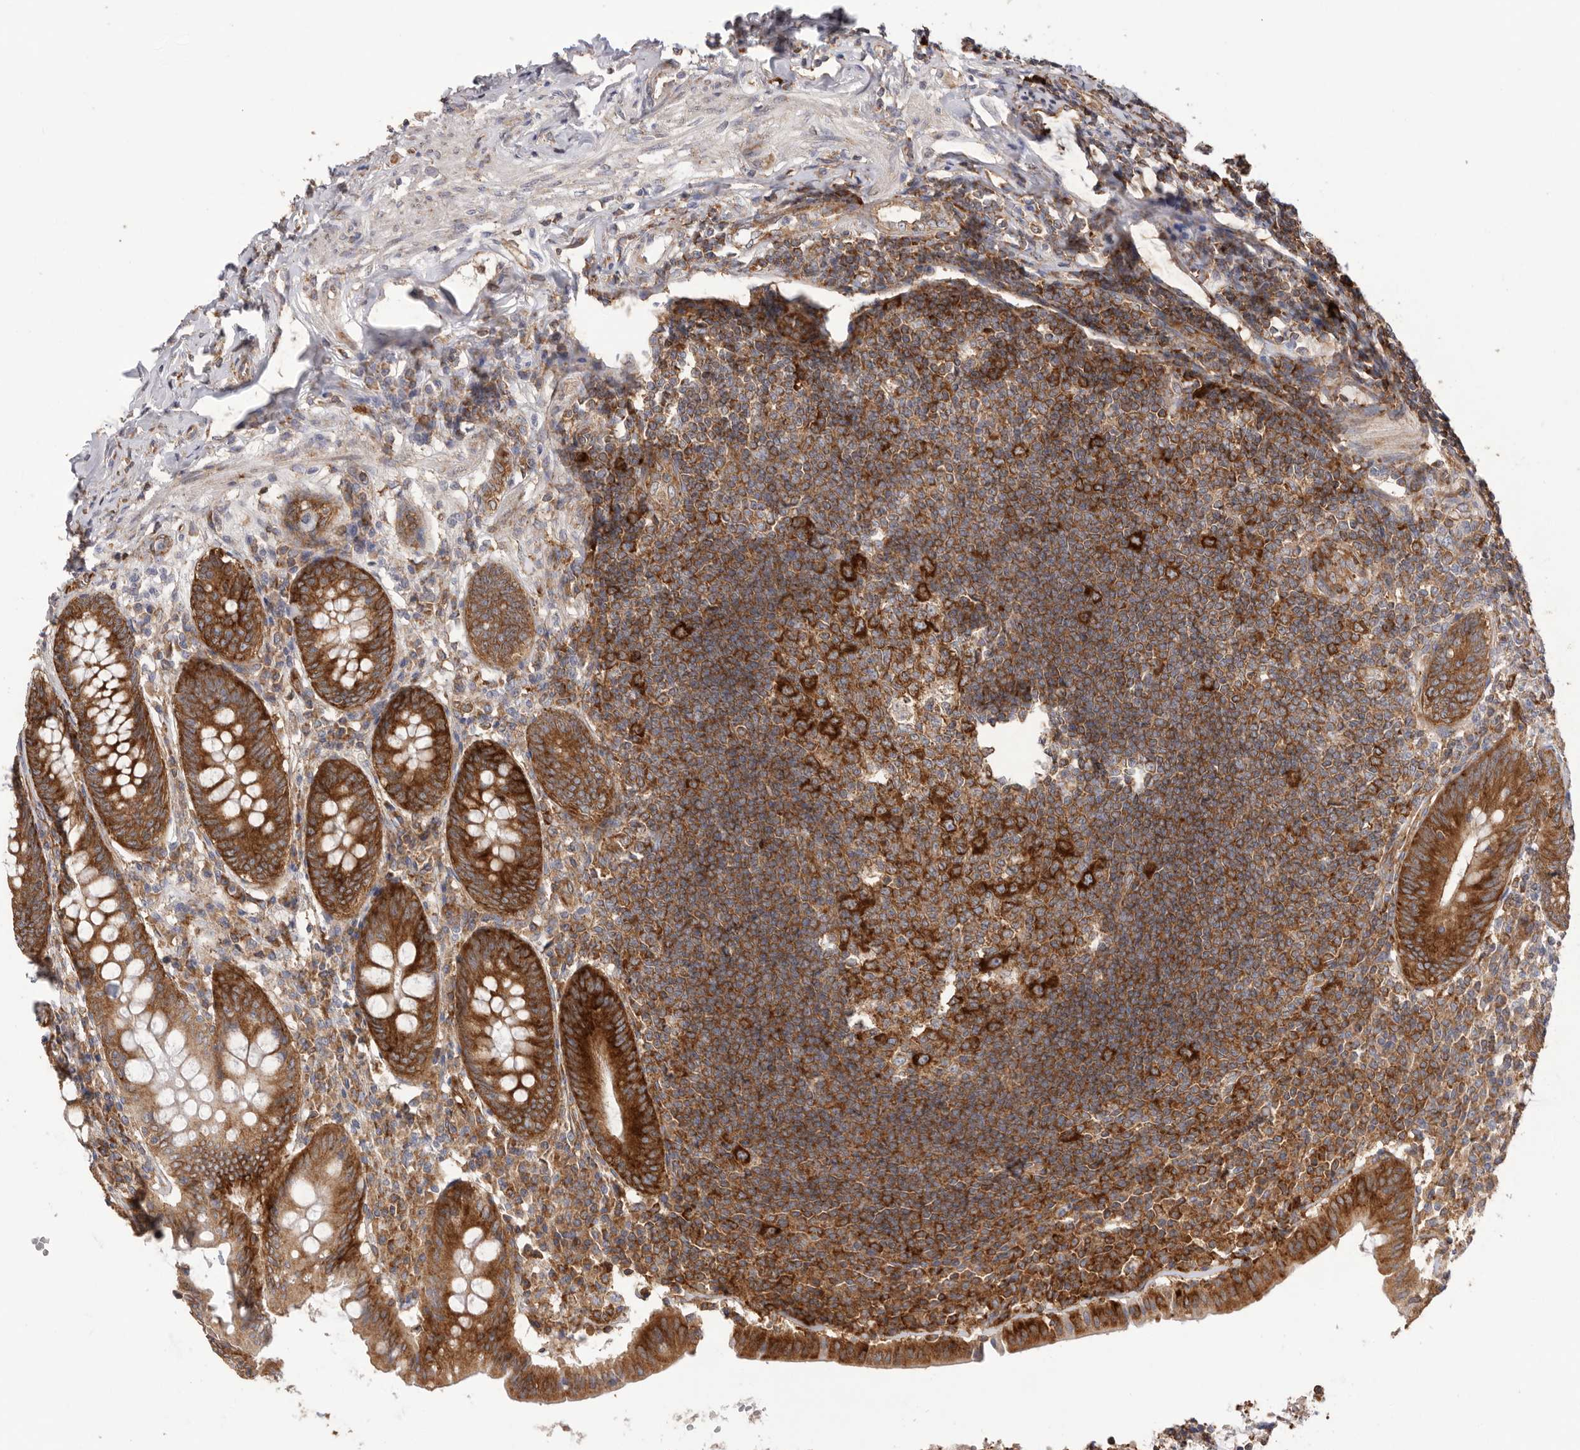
{"staining": {"intensity": "strong", "quantity": ">75%", "location": "cytoplasmic/membranous"}, "tissue": "appendix", "cell_type": "Glandular cells", "image_type": "normal", "snomed": [{"axis": "morphology", "description": "Normal tissue, NOS"}, {"axis": "topography", "description": "Appendix"}], "caption": "The immunohistochemical stain shows strong cytoplasmic/membranous staining in glandular cells of unremarkable appendix.", "gene": "SERBP1", "patient": {"sex": "female", "age": 54}}